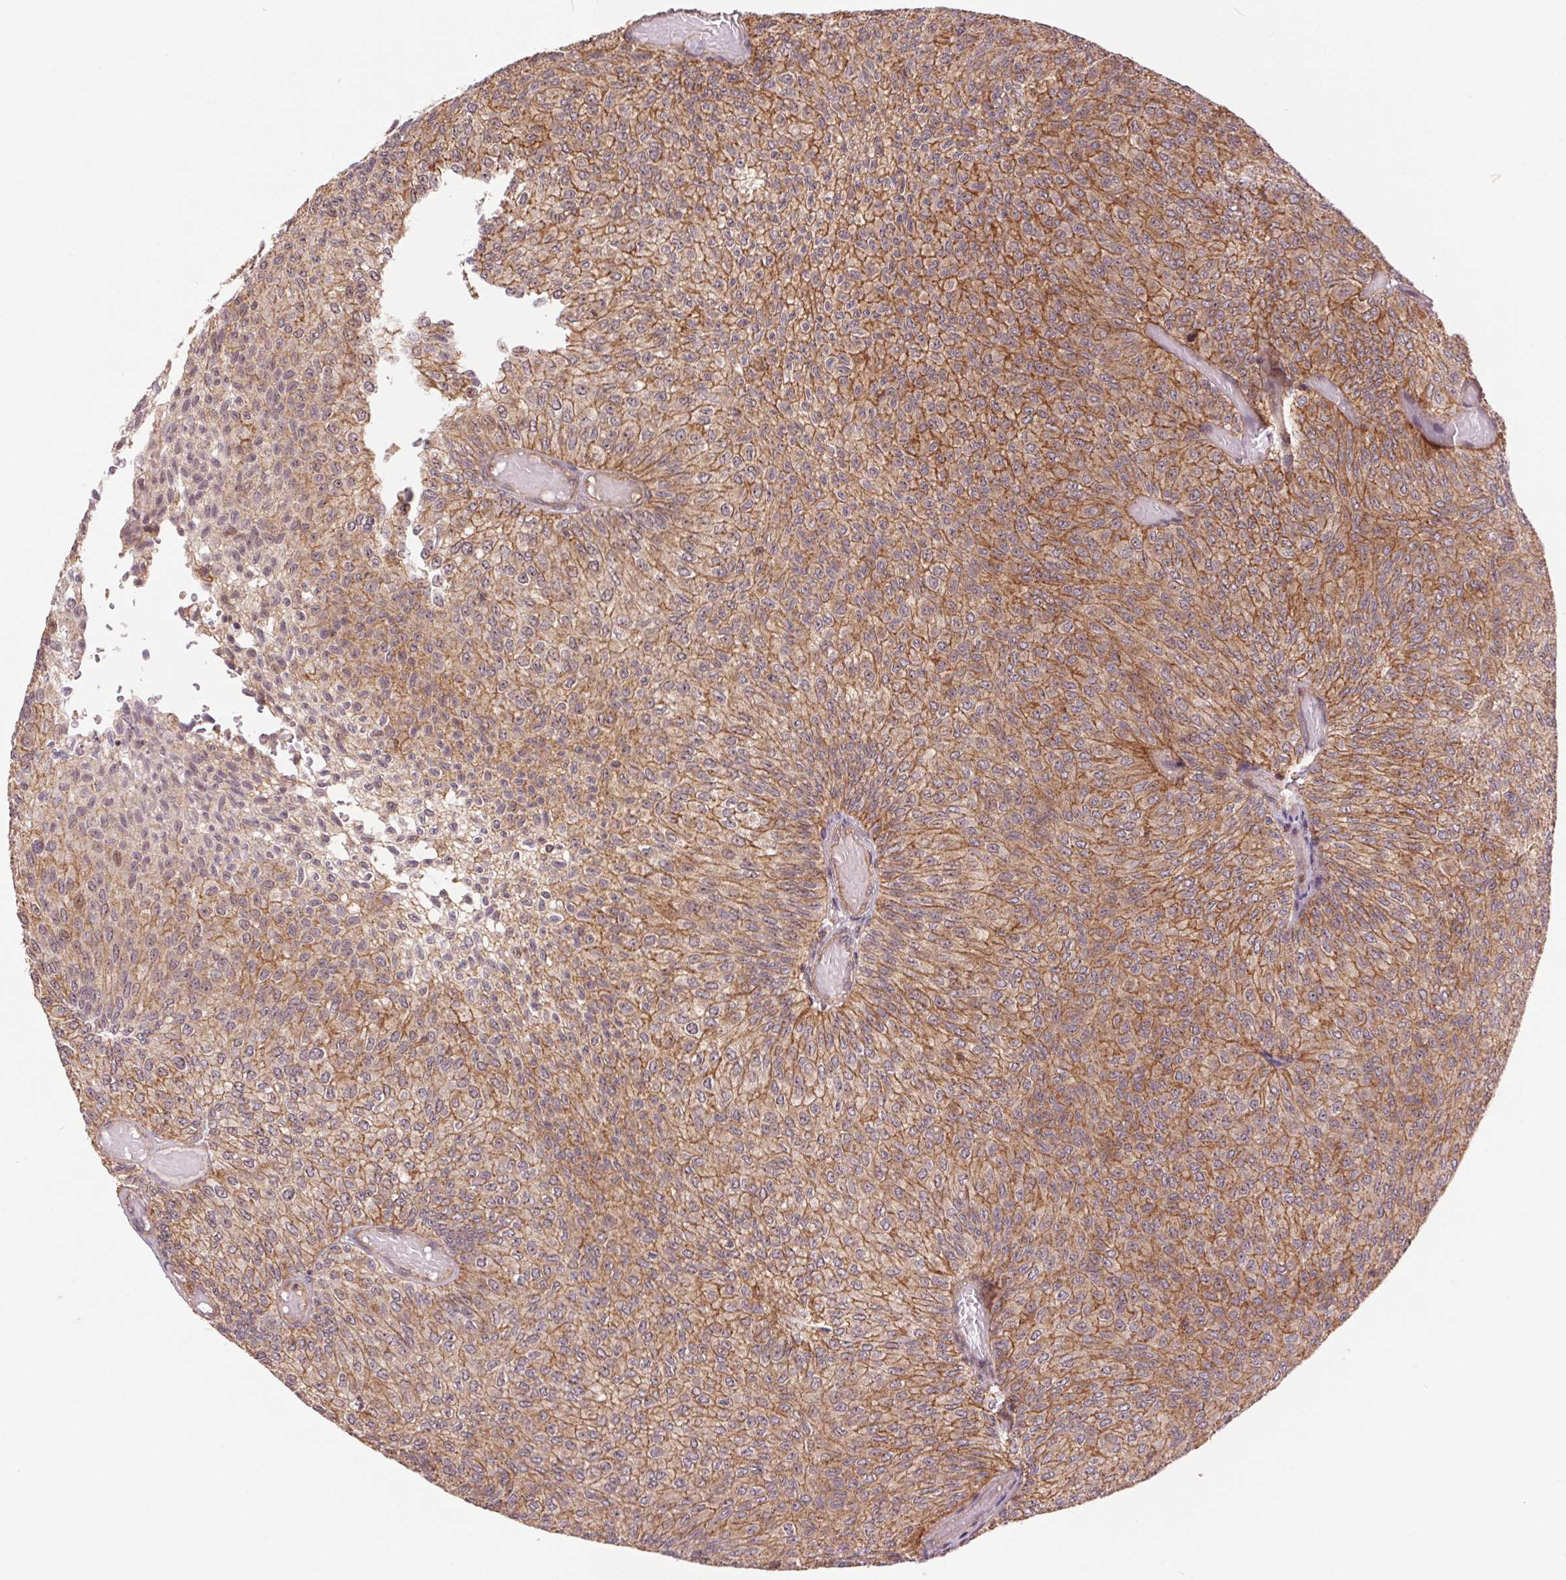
{"staining": {"intensity": "moderate", "quantity": ">75%", "location": "cytoplasmic/membranous"}, "tissue": "urothelial cancer", "cell_type": "Tumor cells", "image_type": "cancer", "snomed": [{"axis": "morphology", "description": "Urothelial carcinoma, Low grade"}, {"axis": "topography", "description": "Urinary bladder"}], "caption": "A histopathology image of urothelial carcinoma (low-grade) stained for a protein displays moderate cytoplasmic/membranous brown staining in tumor cells.", "gene": "CHMP4B", "patient": {"sex": "male", "age": 78}}